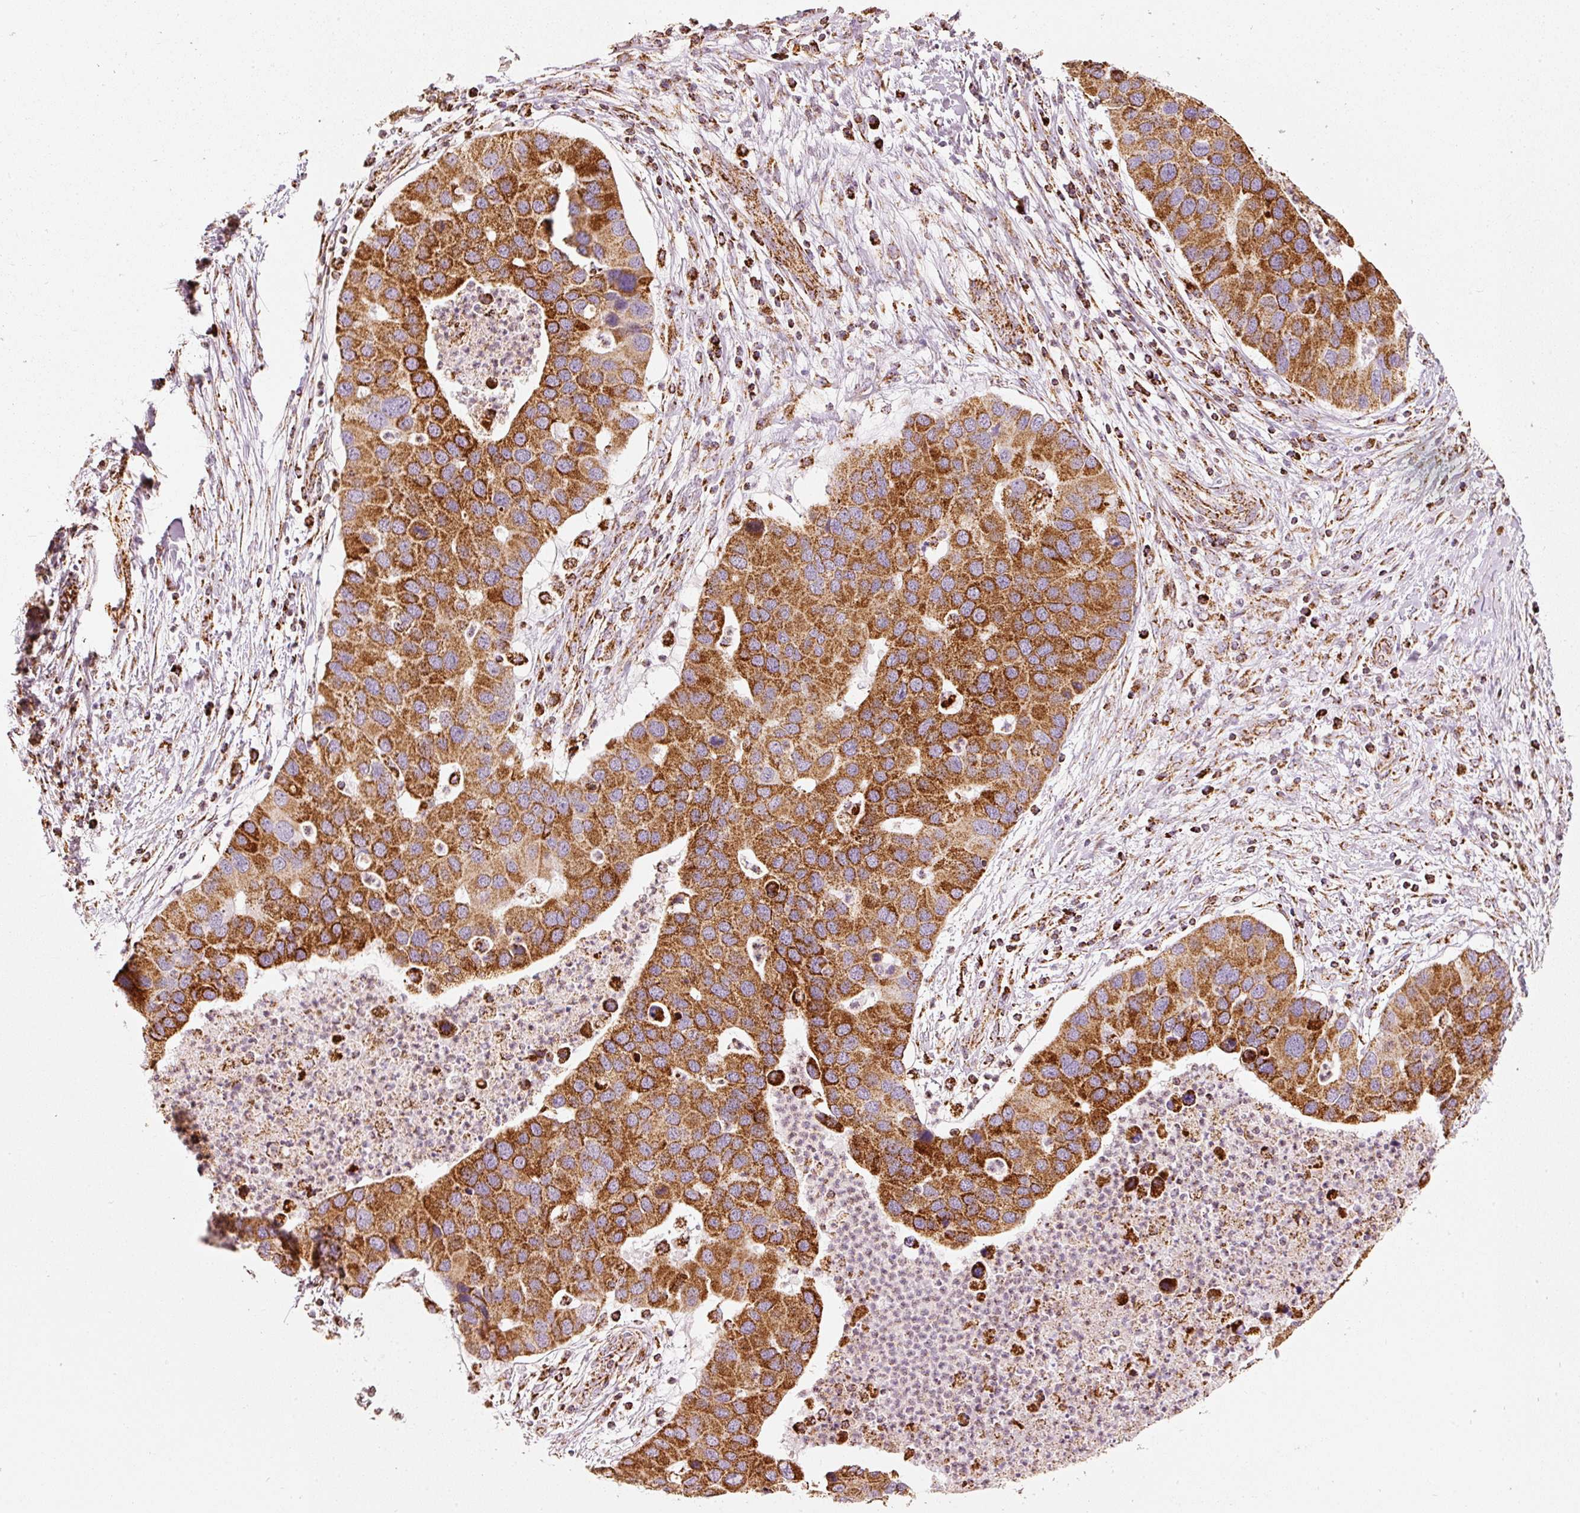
{"staining": {"intensity": "strong", "quantity": ">75%", "location": "cytoplasmic/membranous"}, "tissue": "lung cancer", "cell_type": "Tumor cells", "image_type": "cancer", "snomed": [{"axis": "morphology", "description": "Aneuploidy"}, {"axis": "morphology", "description": "Adenocarcinoma, NOS"}, {"axis": "topography", "description": "Lymph node"}, {"axis": "topography", "description": "Lung"}], "caption": "Adenocarcinoma (lung) stained for a protein demonstrates strong cytoplasmic/membranous positivity in tumor cells. Immunohistochemistry stains the protein in brown and the nuclei are stained blue.", "gene": "UQCRC1", "patient": {"sex": "female", "age": 74}}